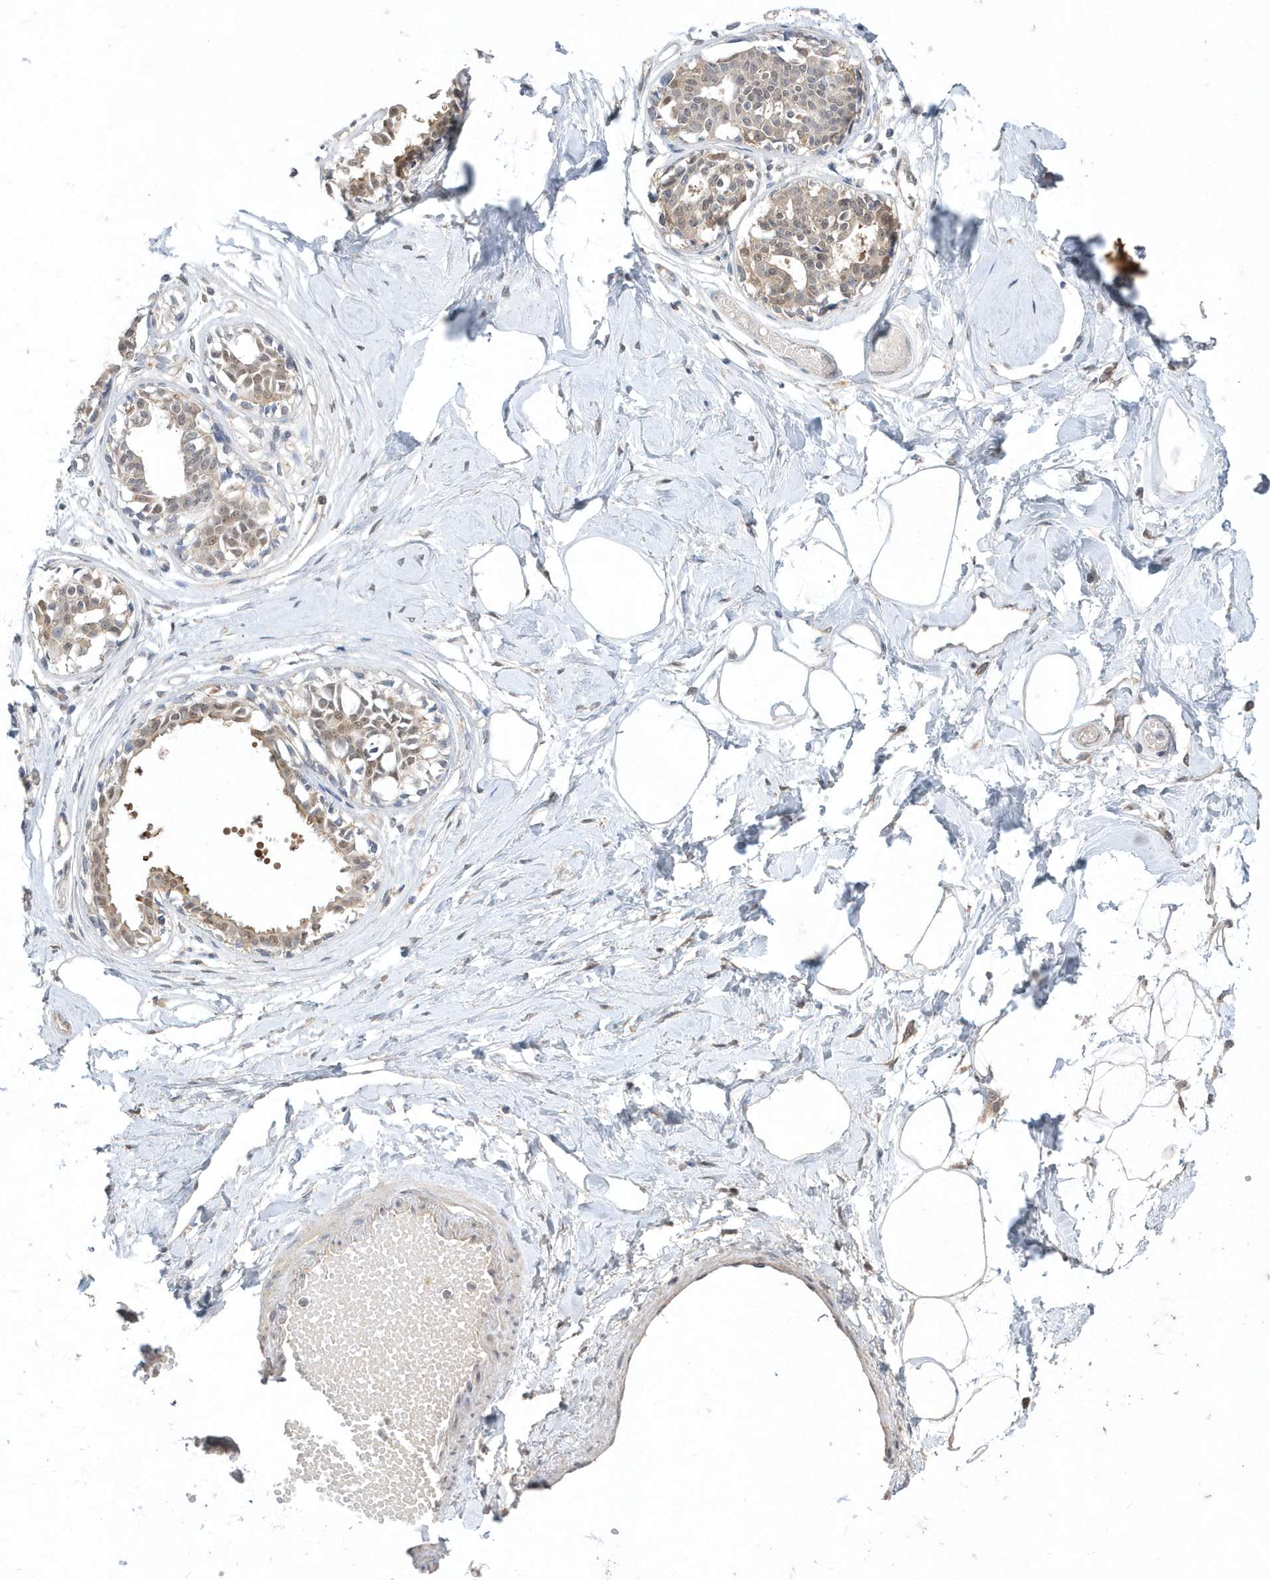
{"staining": {"intensity": "weak", "quantity": "<25%", "location": "cytoplasmic/membranous"}, "tissue": "breast", "cell_type": "Adipocytes", "image_type": "normal", "snomed": [{"axis": "morphology", "description": "Normal tissue, NOS"}, {"axis": "topography", "description": "Breast"}], "caption": "IHC photomicrograph of unremarkable human breast stained for a protein (brown), which demonstrates no positivity in adipocytes. (Brightfield microscopy of DAB immunohistochemistry at high magnification).", "gene": "AKR7A2", "patient": {"sex": "female", "age": 45}}